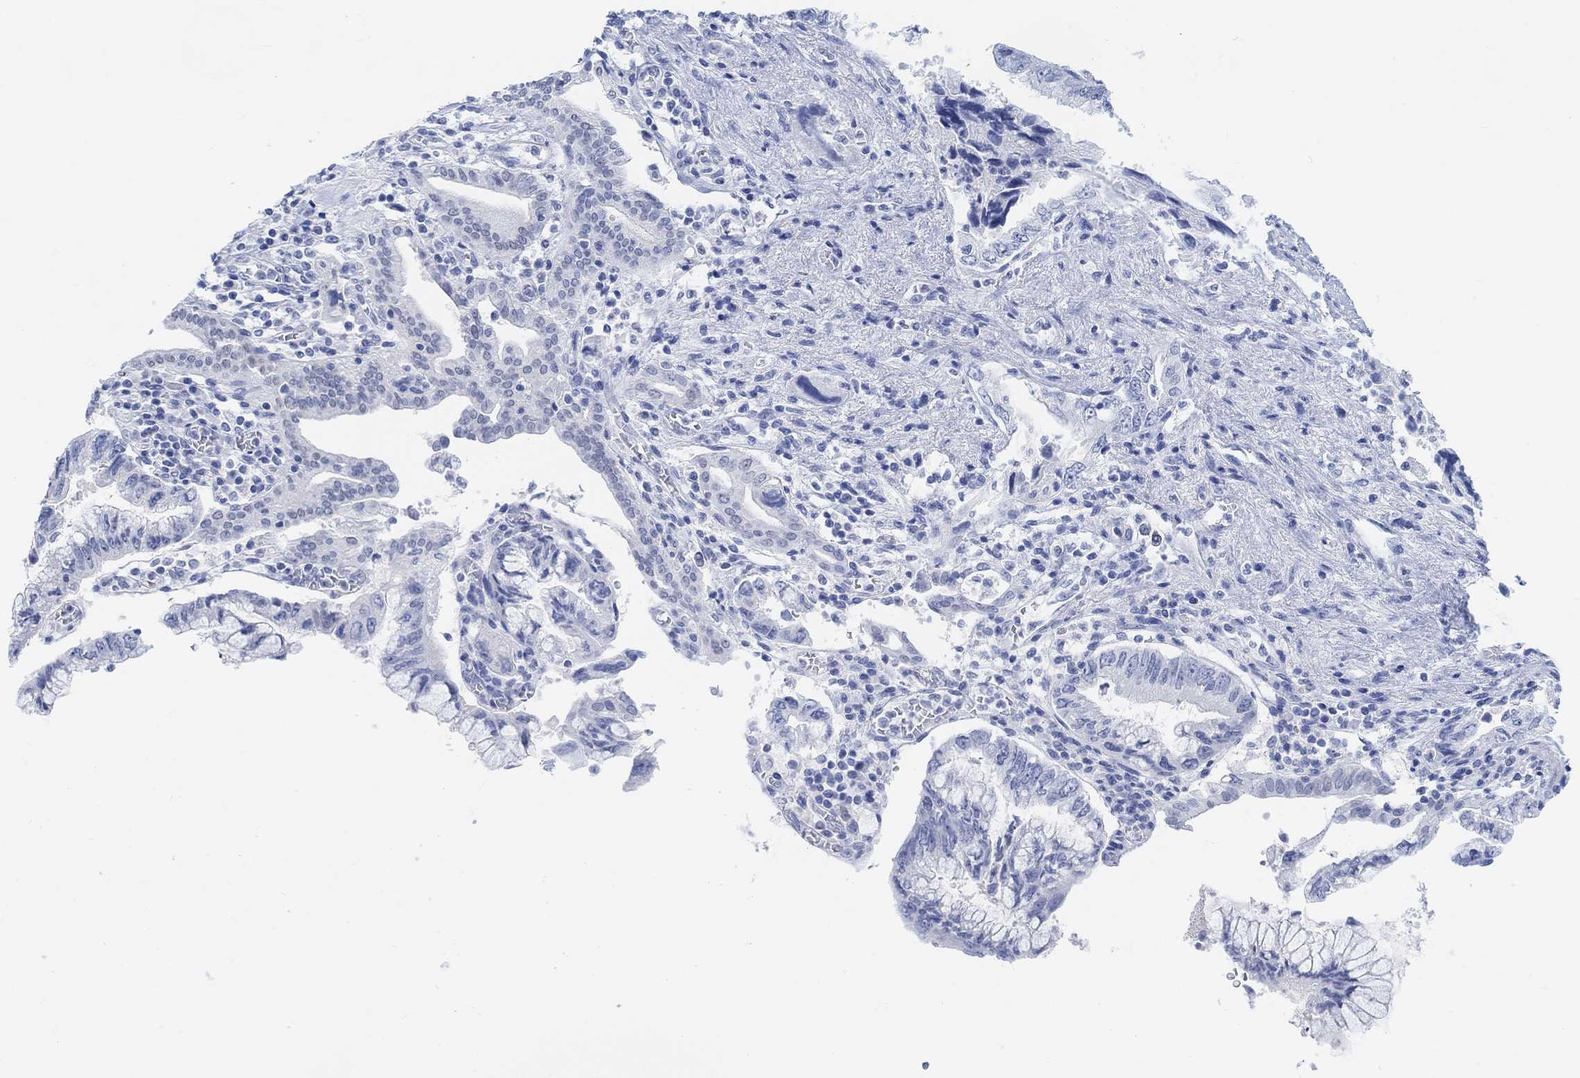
{"staining": {"intensity": "negative", "quantity": "none", "location": "none"}, "tissue": "pancreatic cancer", "cell_type": "Tumor cells", "image_type": "cancer", "snomed": [{"axis": "morphology", "description": "Adenocarcinoma, NOS"}, {"axis": "topography", "description": "Pancreas"}], "caption": "Image shows no significant protein positivity in tumor cells of pancreatic adenocarcinoma.", "gene": "ENO4", "patient": {"sex": "female", "age": 73}}